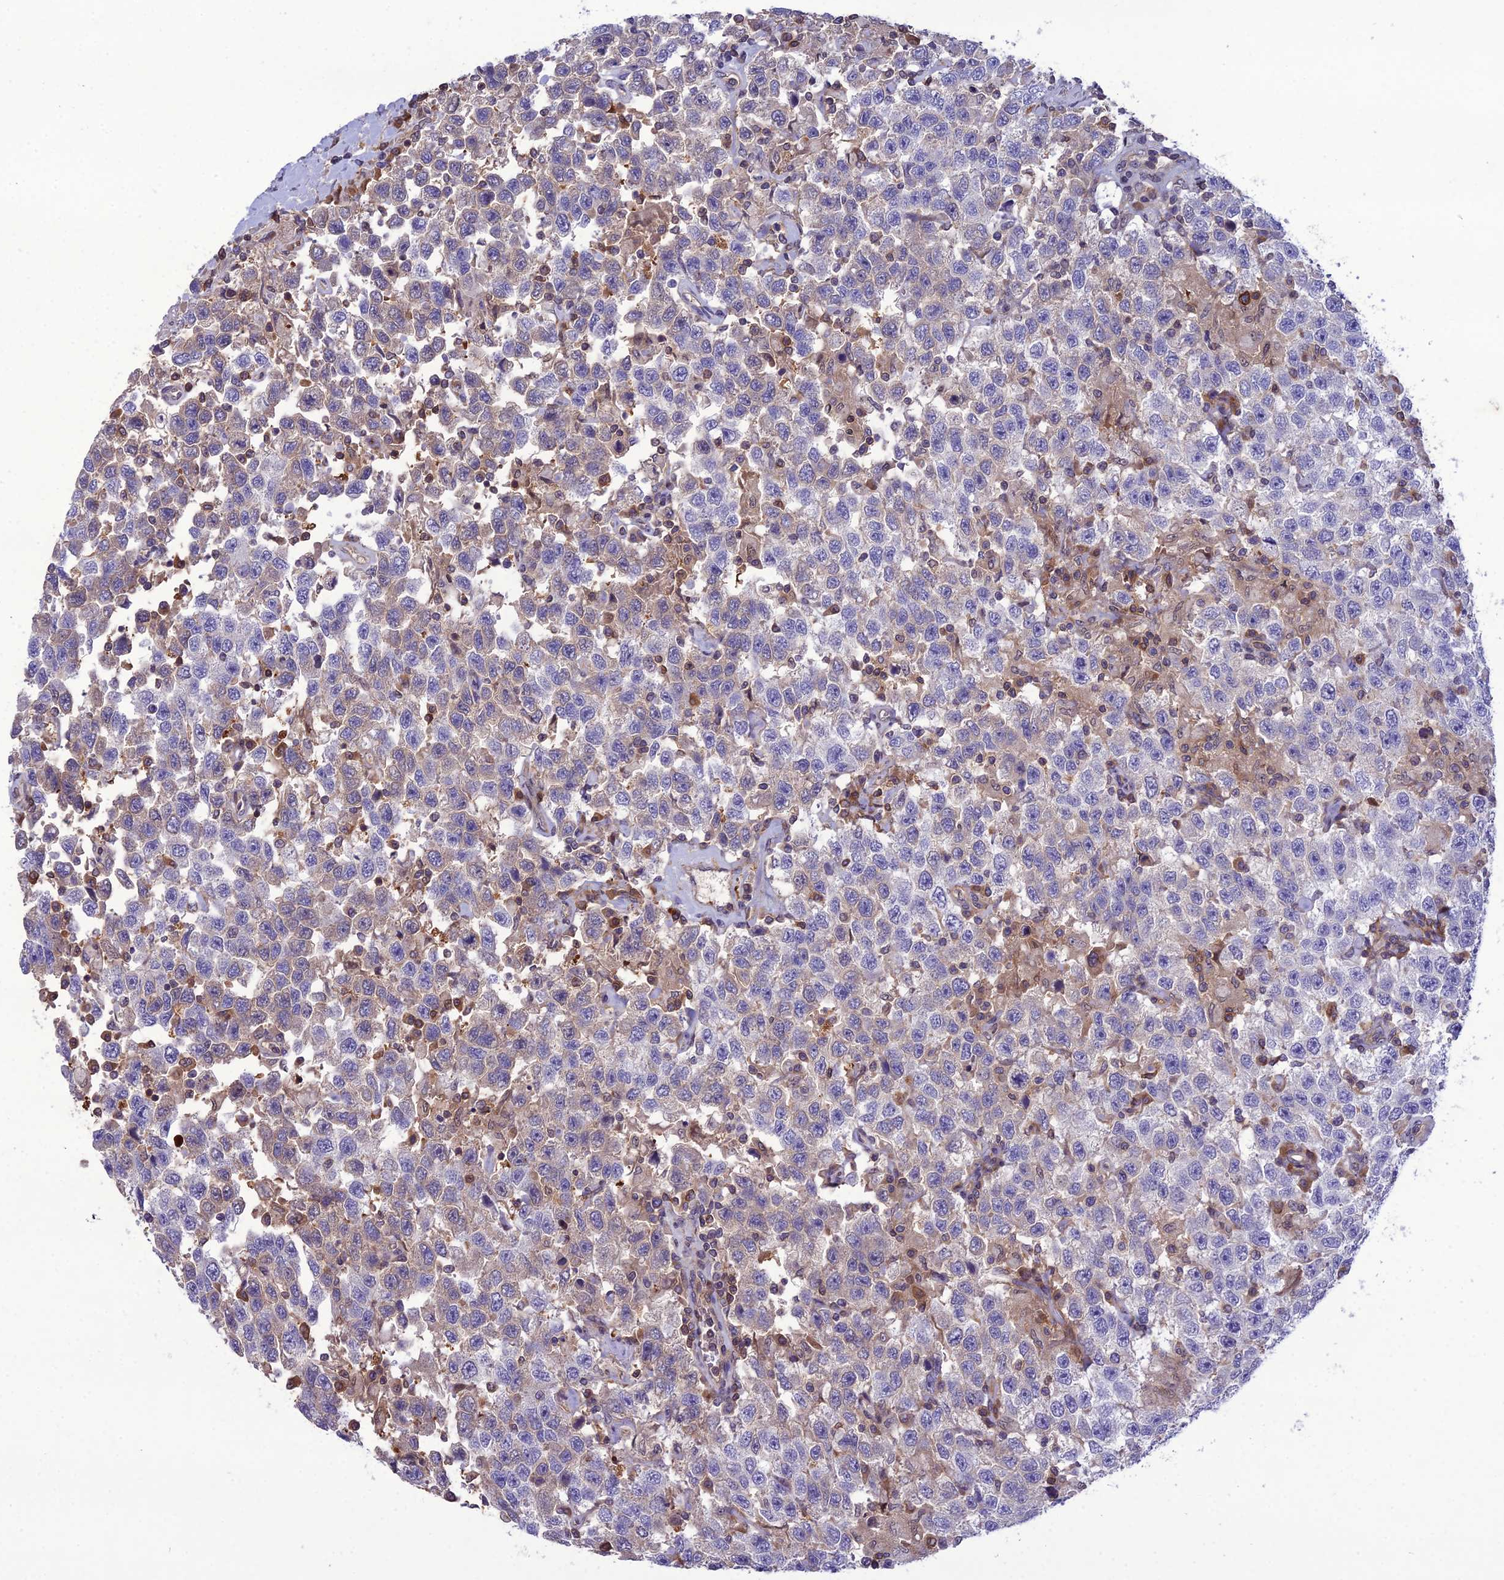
{"staining": {"intensity": "negative", "quantity": "none", "location": "none"}, "tissue": "testis cancer", "cell_type": "Tumor cells", "image_type": "cancer", "snomed": [{"axis": "morphology", "description": "Seminoma, NOS"}, {"axis": "topography", "description": "Testis"}], "caption": "Tumor cells show no significant protein staining in testis seminoma.", "gene": "GDF6", "patient": {"sex": "male", "age": 41}}